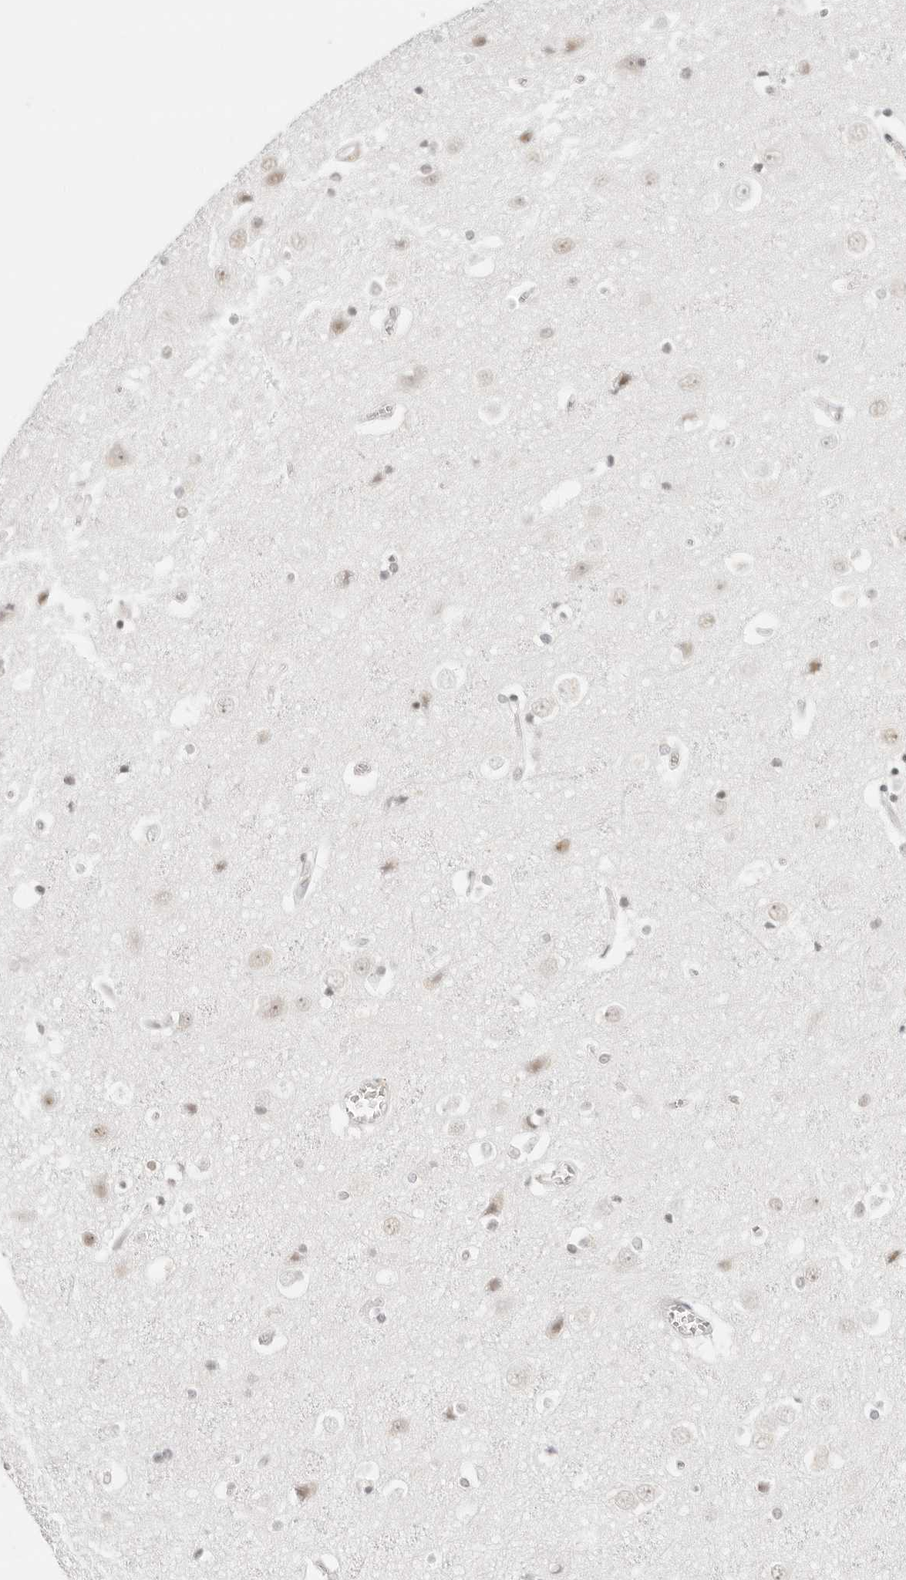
{"staining": {"intensity": "negative", "quantity": "none", "location": "none"}, "tissue": "cerebral cortex", "cell_type": "Endothelial cells", "image_type": "normal", "snomed": [{"axis": "morphology", "description": "Normal tissue, NOS"}, {"axis": "topography", "description": "Cerebral cortex"}], "caption": "Immunohistochemistry (IHC) of benign cerebral cortex shows no staining in endothelial cells.", "gene": "TCIM", "patient": {"sex": "male", "age": 54}}